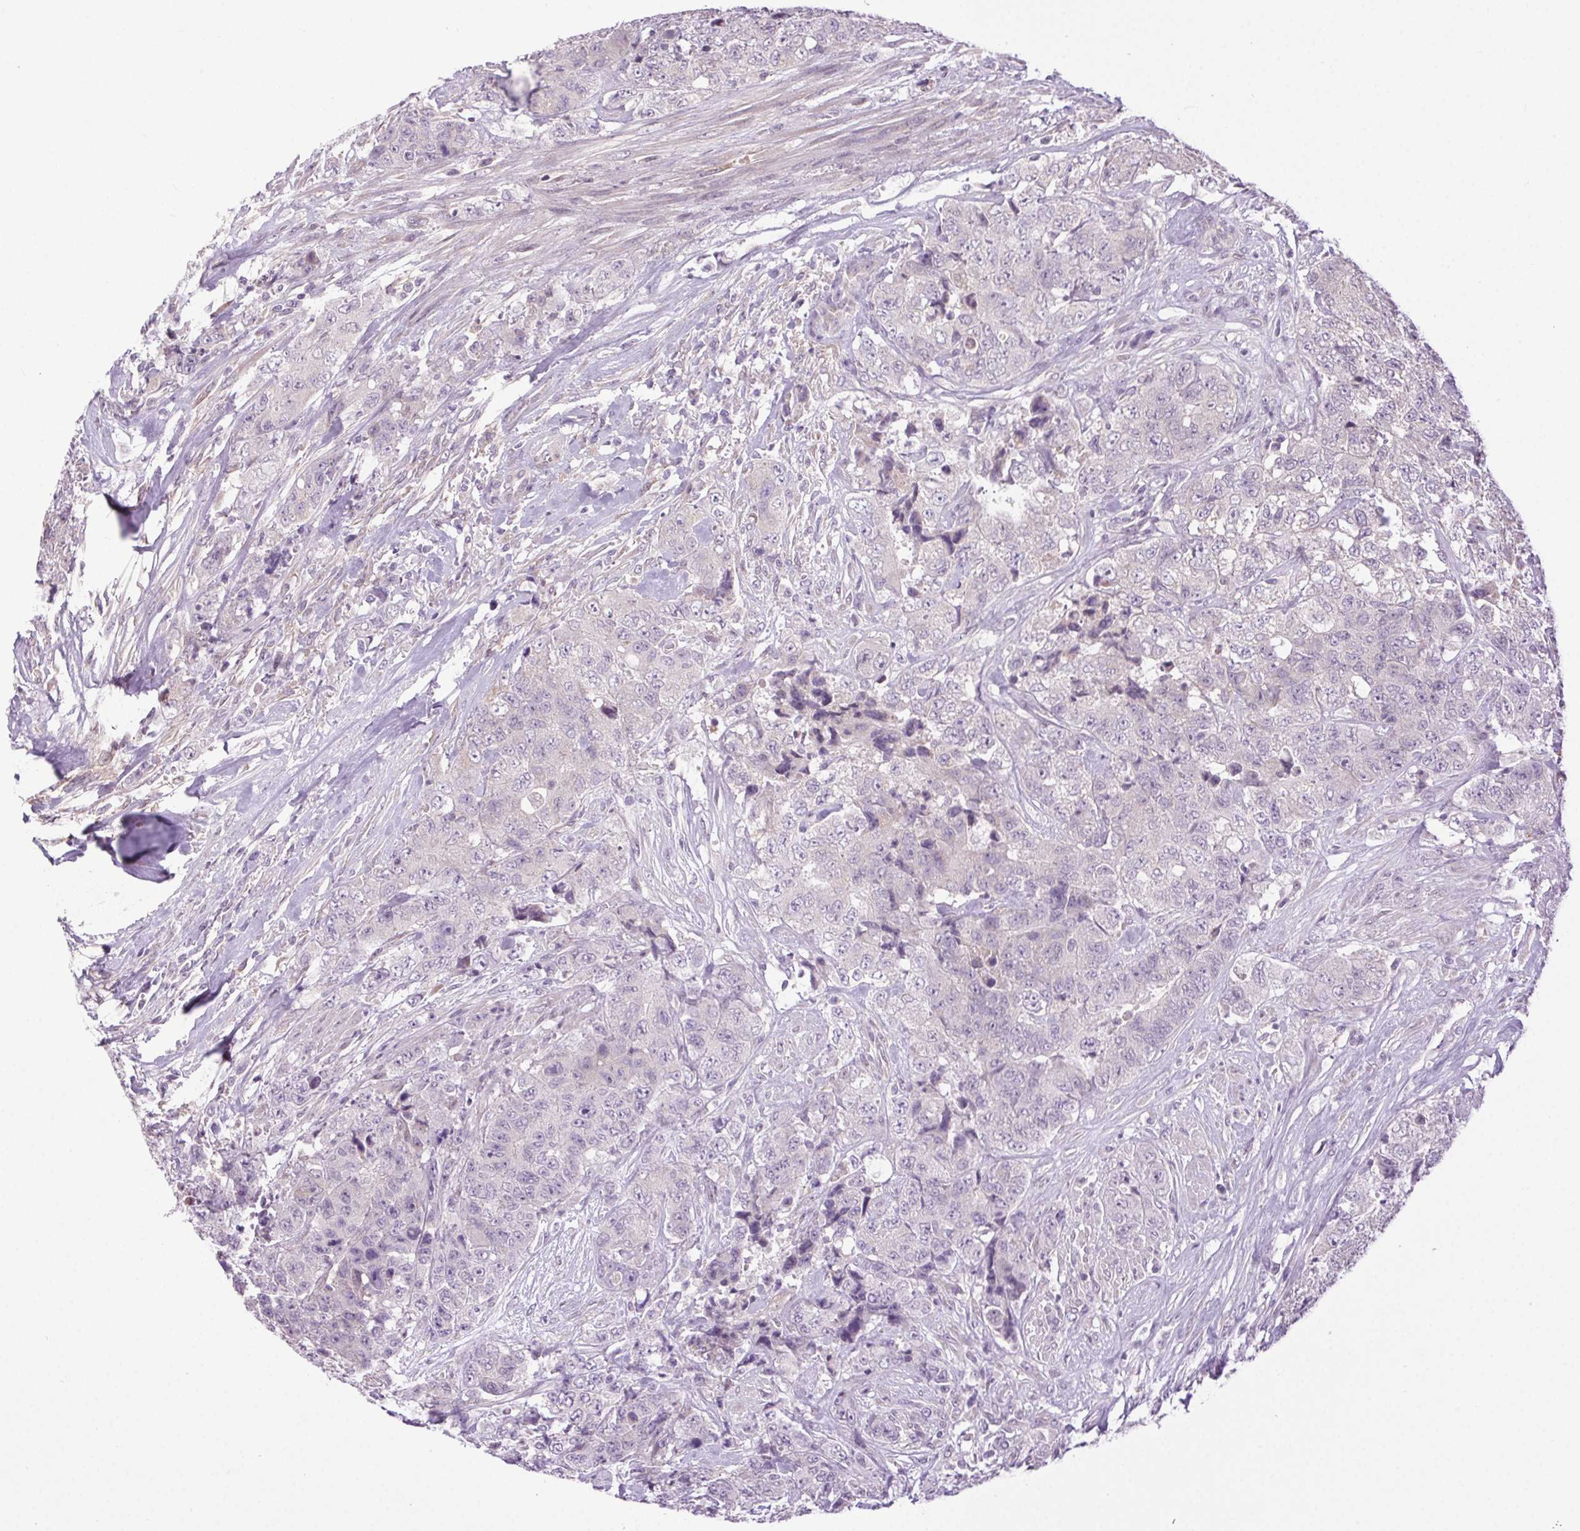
{"staining": {"intensity": "negative", "quantity": "none", "location": "none"}, "tissue": "urothelial cancer", "cell_type": "Tumor cells", "image_type": "cancer", "snomed": [{"axis": "morphology", "description": "Urothelial carcinoma, High grade"}, {"axis": "topography", "description": "Urinary bladder"}], "caption": "High-grade urothelial carcinoma was stained to show a protein in brown. There is no significant positivity in tumor cells.", "gene": "SYT11", "patient": {"sex": "female", "age": 78}}